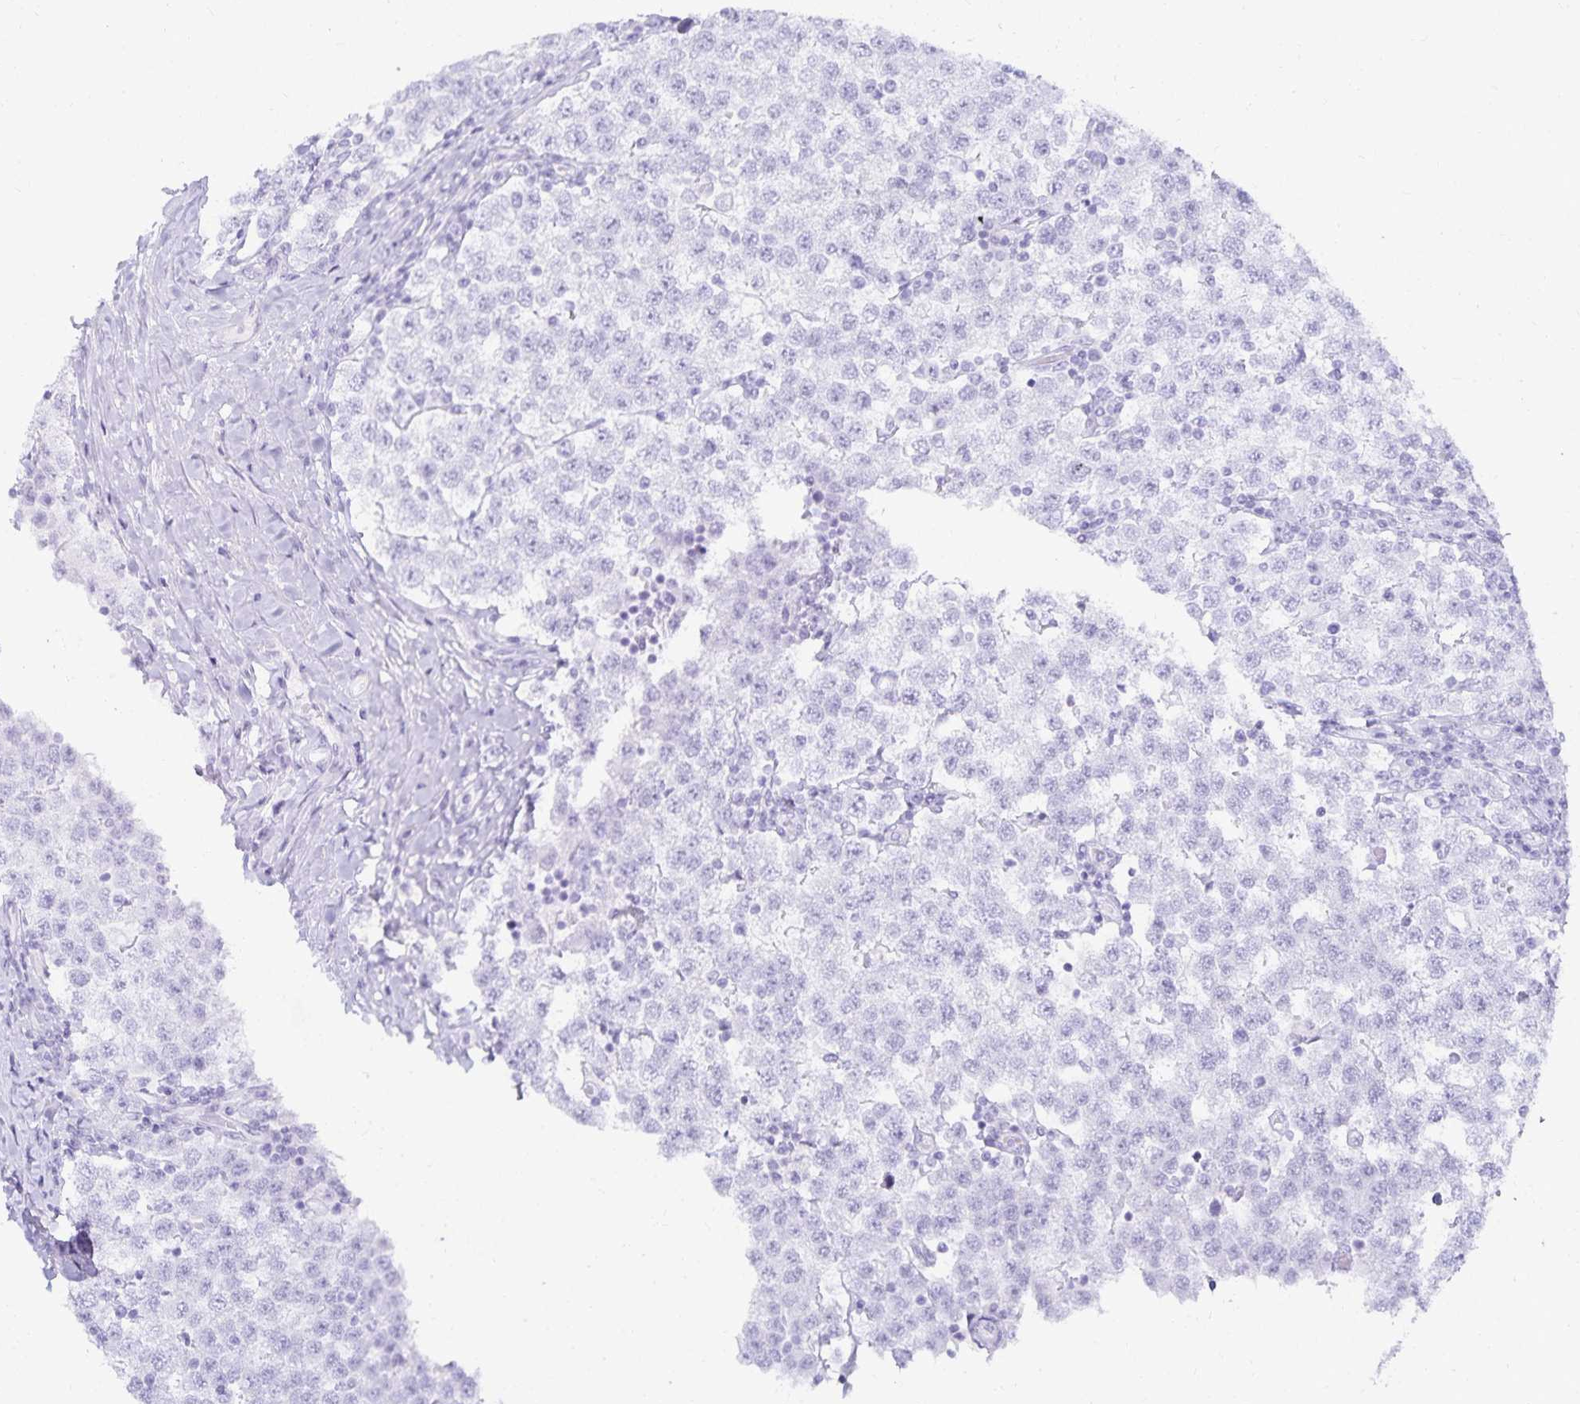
{"staining": {"intensity": "negative", "quantity": "none", "location": "none"}, "tissue": "testis cancer", "cell_type": "Tumor cells", "image_type": "cancer", "snomed": [{"axis": "morphology", "description": "Seminoma, NOS"}, {"axis": "topography", "description": "Testis"}], "caption": "High power microscopy micrograph of an immunohistochemistry (IHC) image of testis cancer, revealing no significant positivity in tumor cells.", "gene": "GP2", "patient": {"sex": "male", "age": 34}}